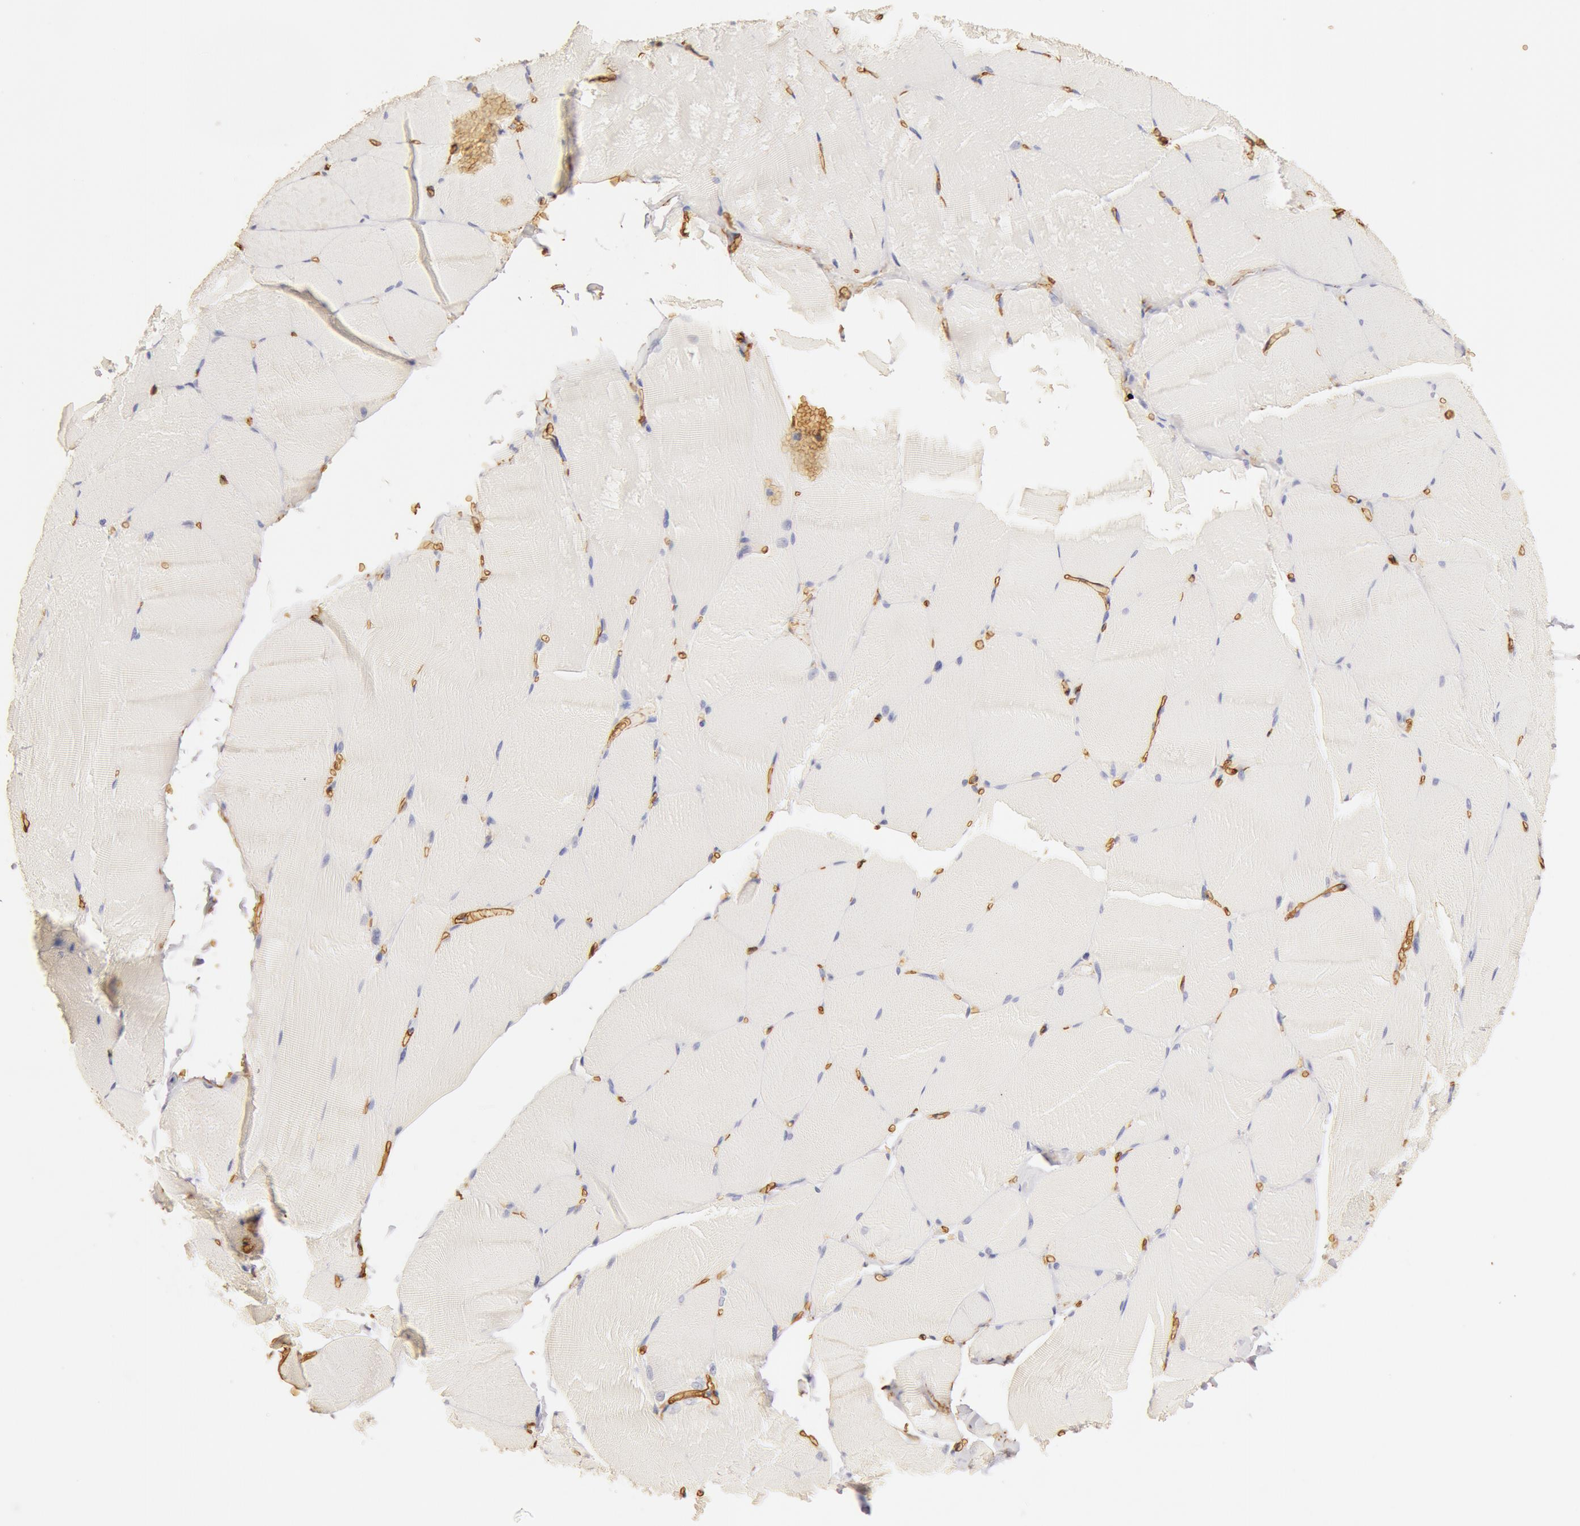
{"staining": {"intensity": "negative", "quantity": "none", "location": "none"}, "tissue": "skeletal muscle", "cell_type": "Myocytes", "image_type": "normal", "snomed": [{"axis": "morphology", "description": "Normal tissue, NOS"}, {"axis": "topography", "description": "Skeletal muscle"}], "caption": "A high-resolution photomicrograph shows immunohistochemistry (IHC) staining of benign skeletal muscle, which reveals no significant positivity in myocytes. (DAB (3,3'-diaminobenzidine) immunohistochemistry, high magnification).", "gene": "AQP1", "patient": {"sex": "male", "age": 71}}